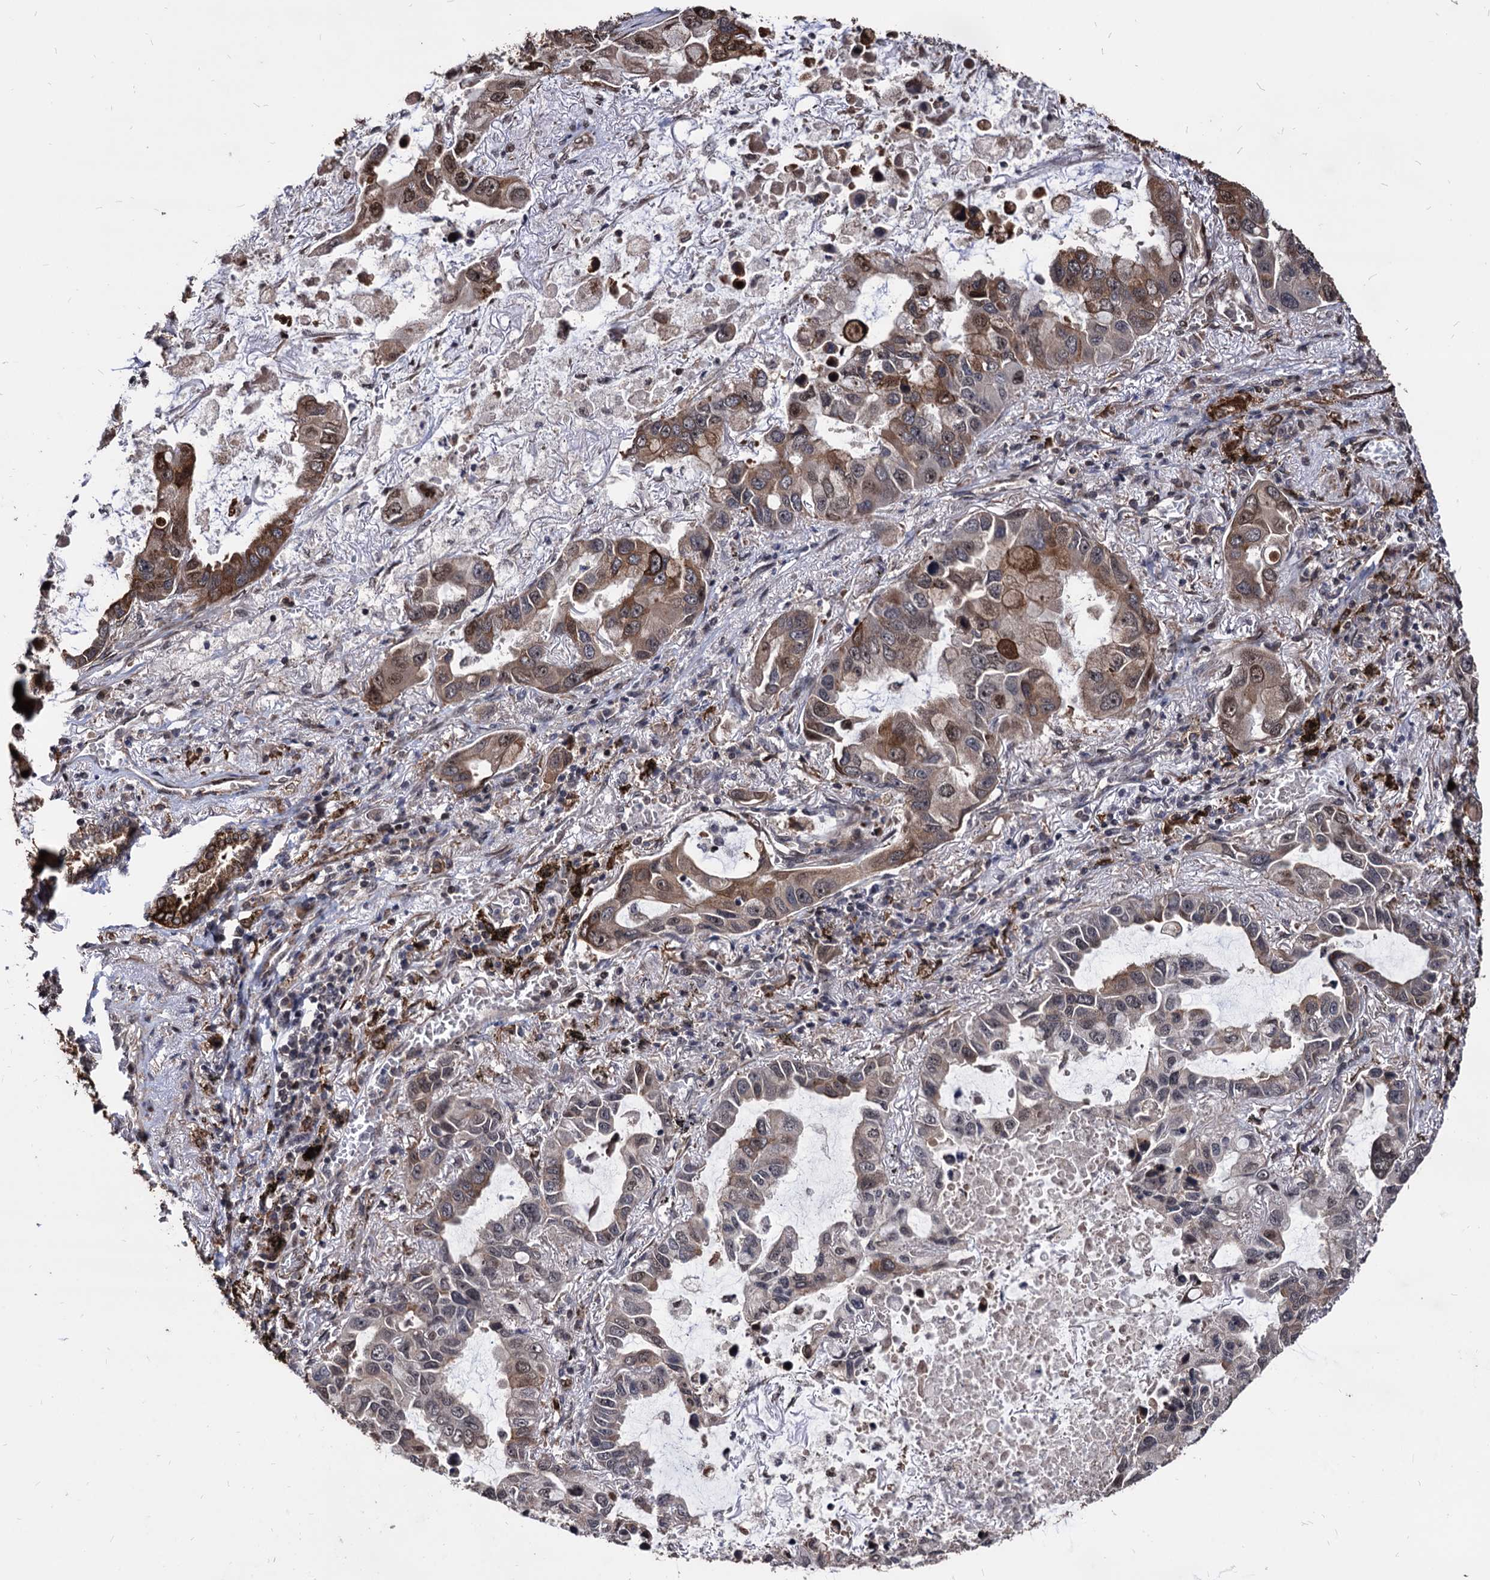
{"staining": {"intensity": "strong", "quantity": "25%-75%", "location": "cytoplasmic/membranous"}, "tissue": "lung cancer", "cell_type": "Tumor cells", "image_type": "cancer", "snomed": [{"axis": "morphology", "description": "Adenocarcinoma, NOS"}, {"axis": "topography", "description": "Lung"}], "caption": "The micrograph displays a brown stain indicating the presence of a protein in the cytoplasmic/membranous of tumor cells in lung adenocarcinoma. The staining is performed using DAB brown chromogen to label protein expression. The nuclei are counter-stained blue using hematoxylin.", "gene": "ANKRD12", "patient": {"sex": "male", "age": 64}}